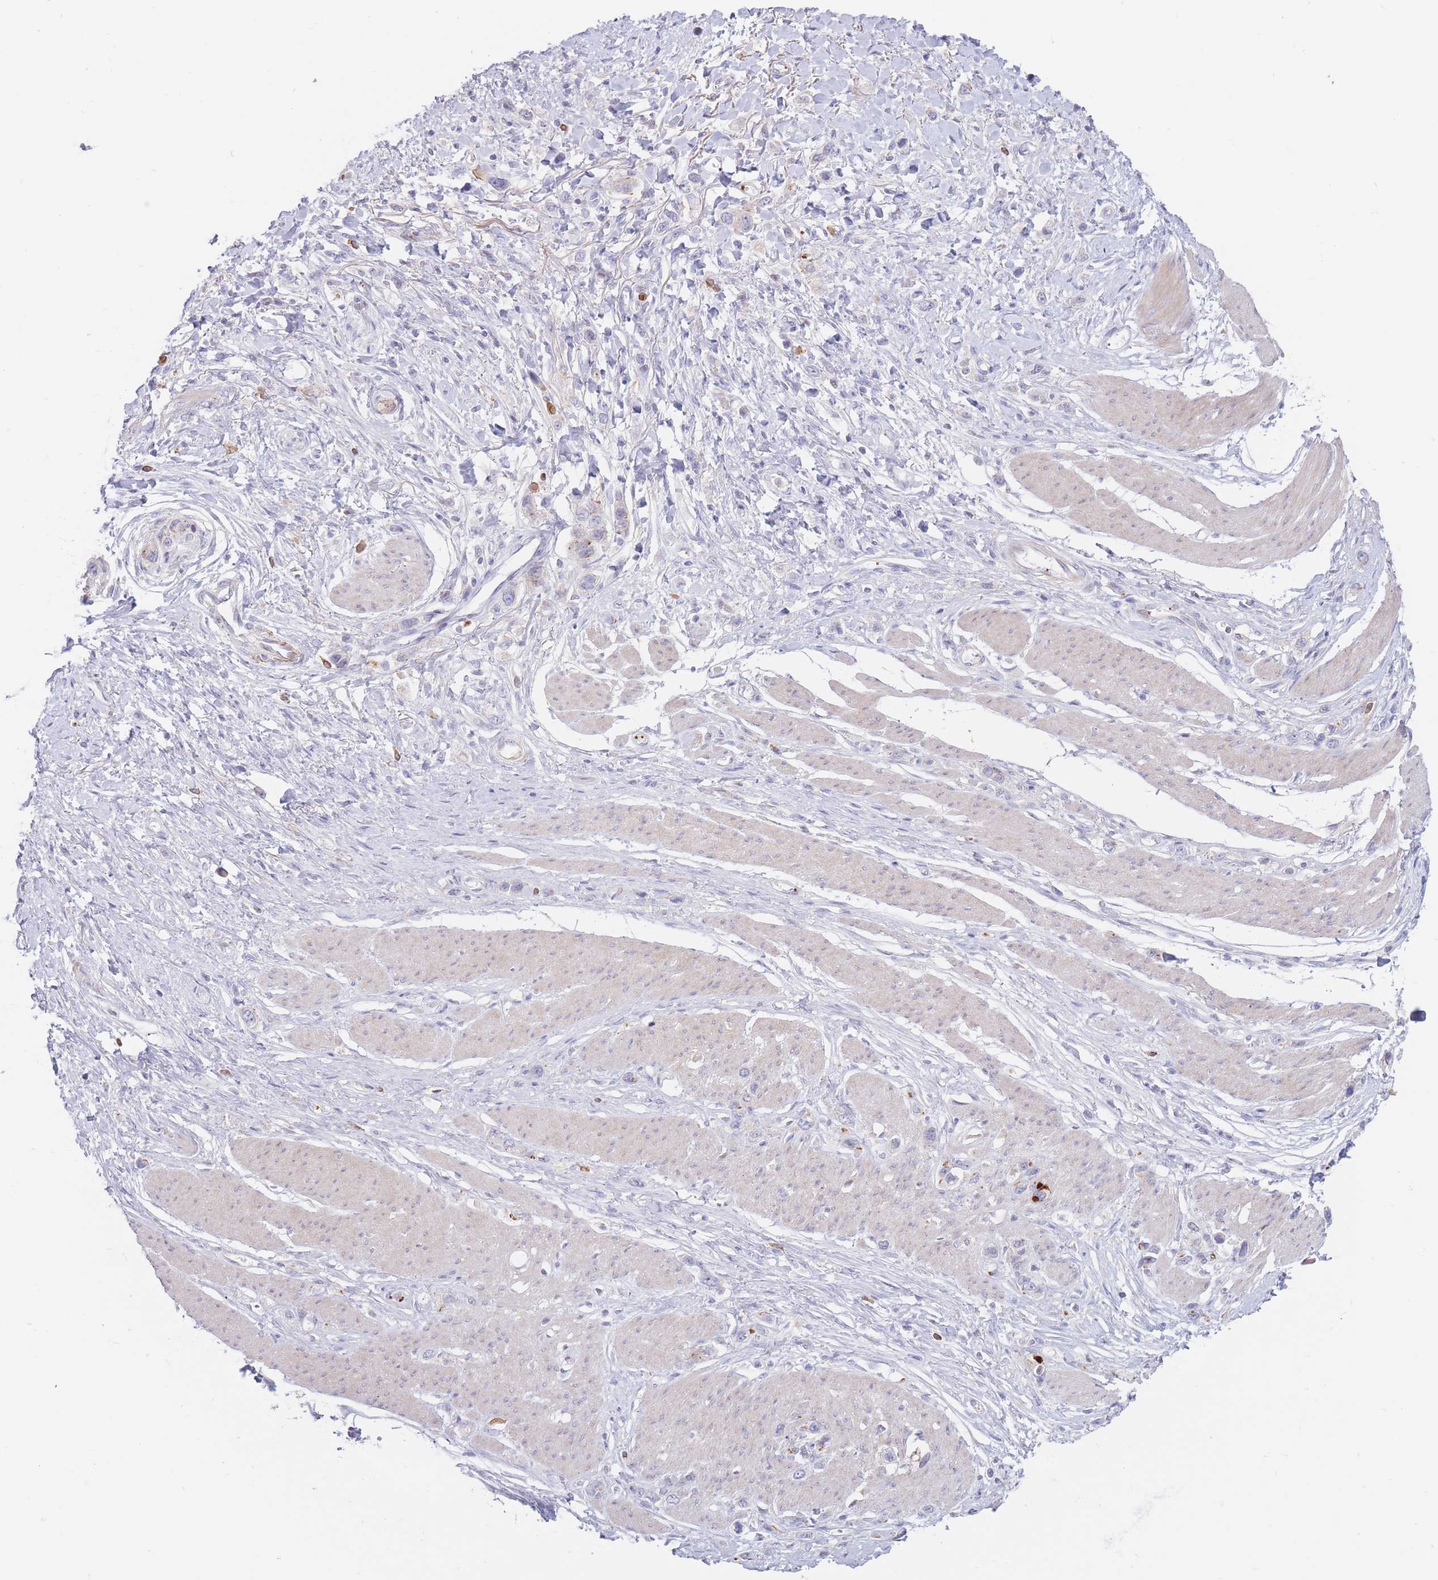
{"staining": {"intensity": "negative", "quantity": "none", "location": "none"}, "tissue": "stomach cancer", "cell_type": "Tumor cells", "image_type": "cancer", "snomed": [{"axis": "morphology", "description": "Adenocarcinoma, NOS"}, {"axis": "topography", "description": "Stomach"}], "caption": "There is no significant expression in tumor cells of stomach cancer.", "gene": "PTGDR", "patient": {"sex": "female", "age": 65}}